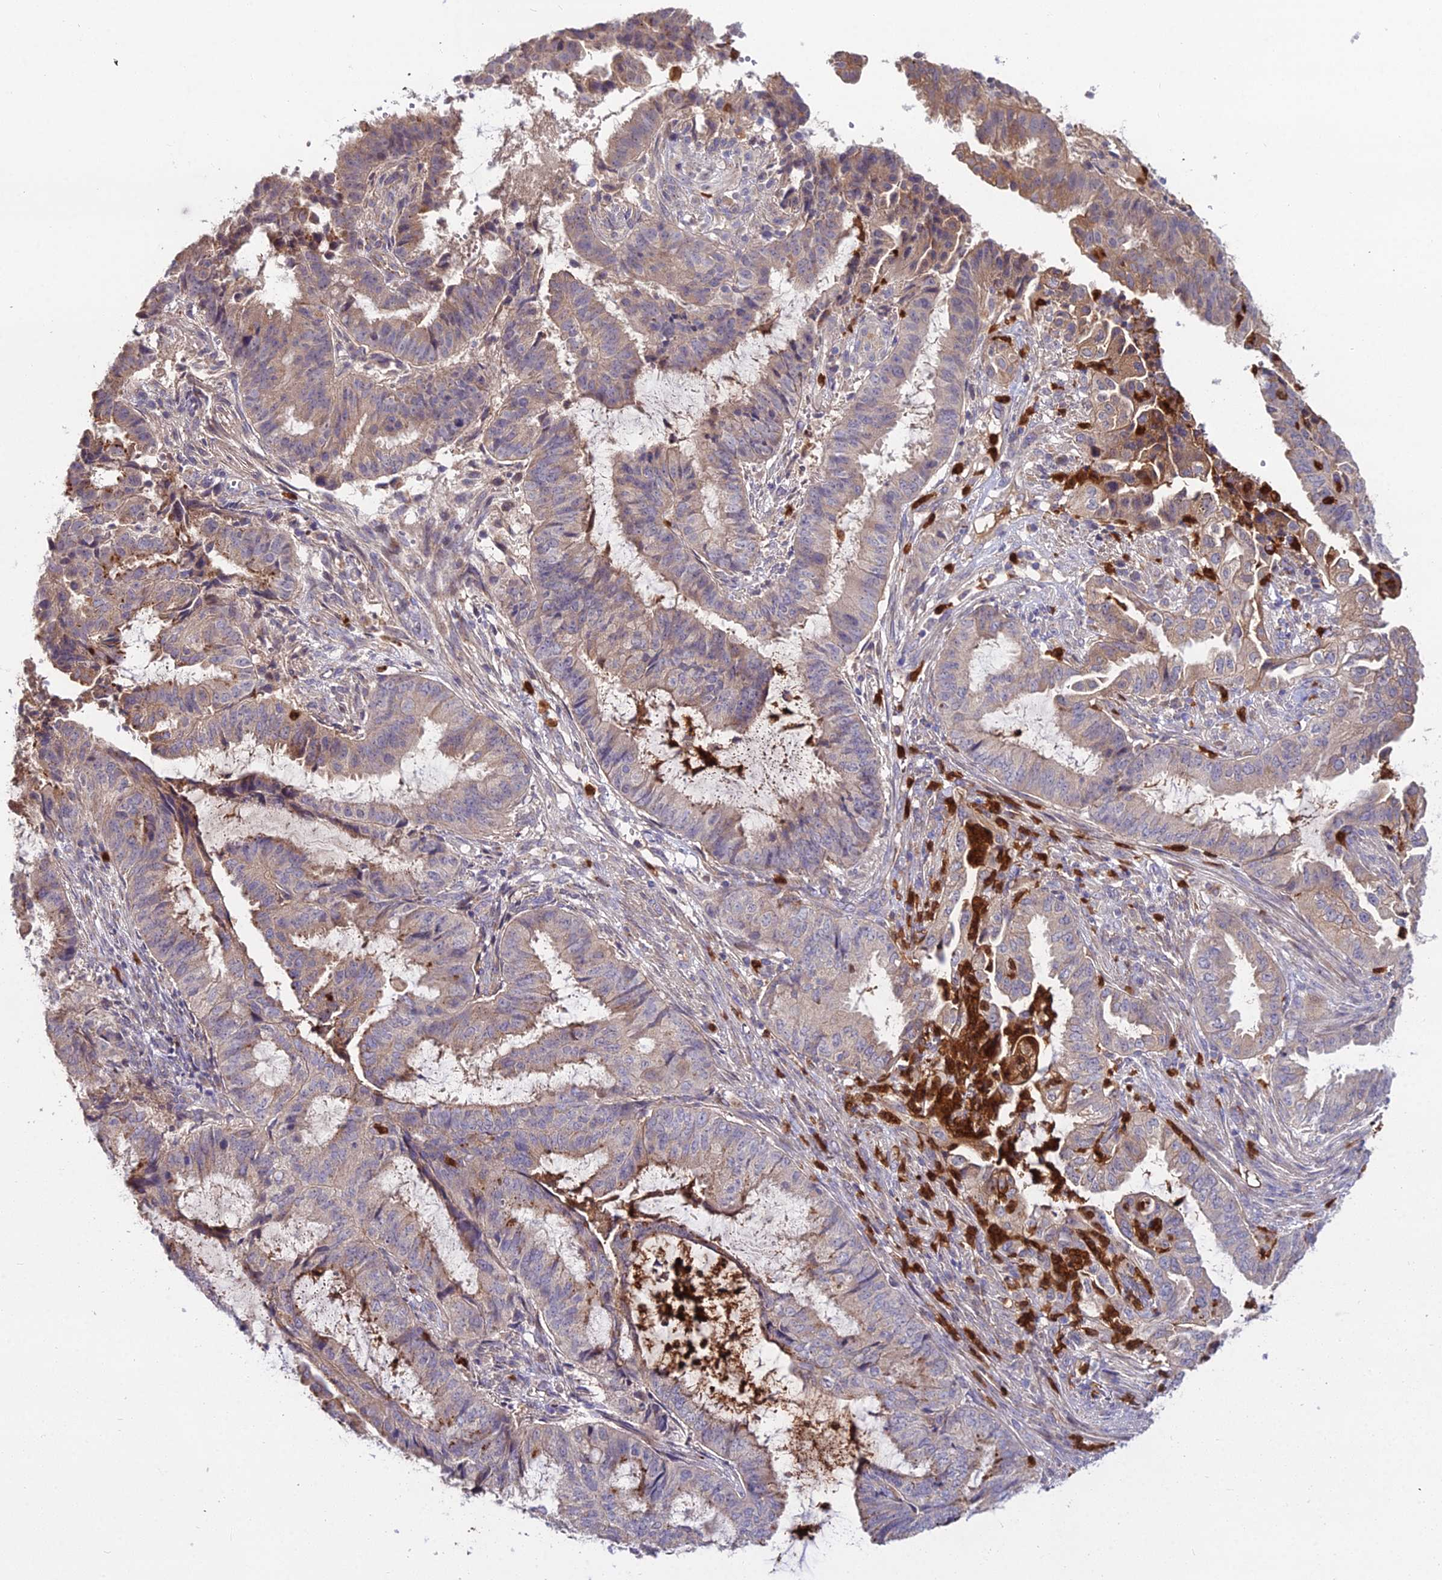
{"staining": {"intensity": "weak", "quantity": "25%-75%", "location": "cytoplasmic/membranous"}, "tissue": "endometrial cancer", "cell_type": "Tumor cells", "image_type": "cancer", "snomed": [{"axis": "morphology", "description": "Adenocarcinoma, NOS"}, {"axis": "topography", "description": "Endometrium"}], "caption": "Human endometrial adenocarcinoma stained with a protein marker reveals weak staining in tumor cells.", "gene": "EID2", "patient": {"sex": "female", "age": 51}}